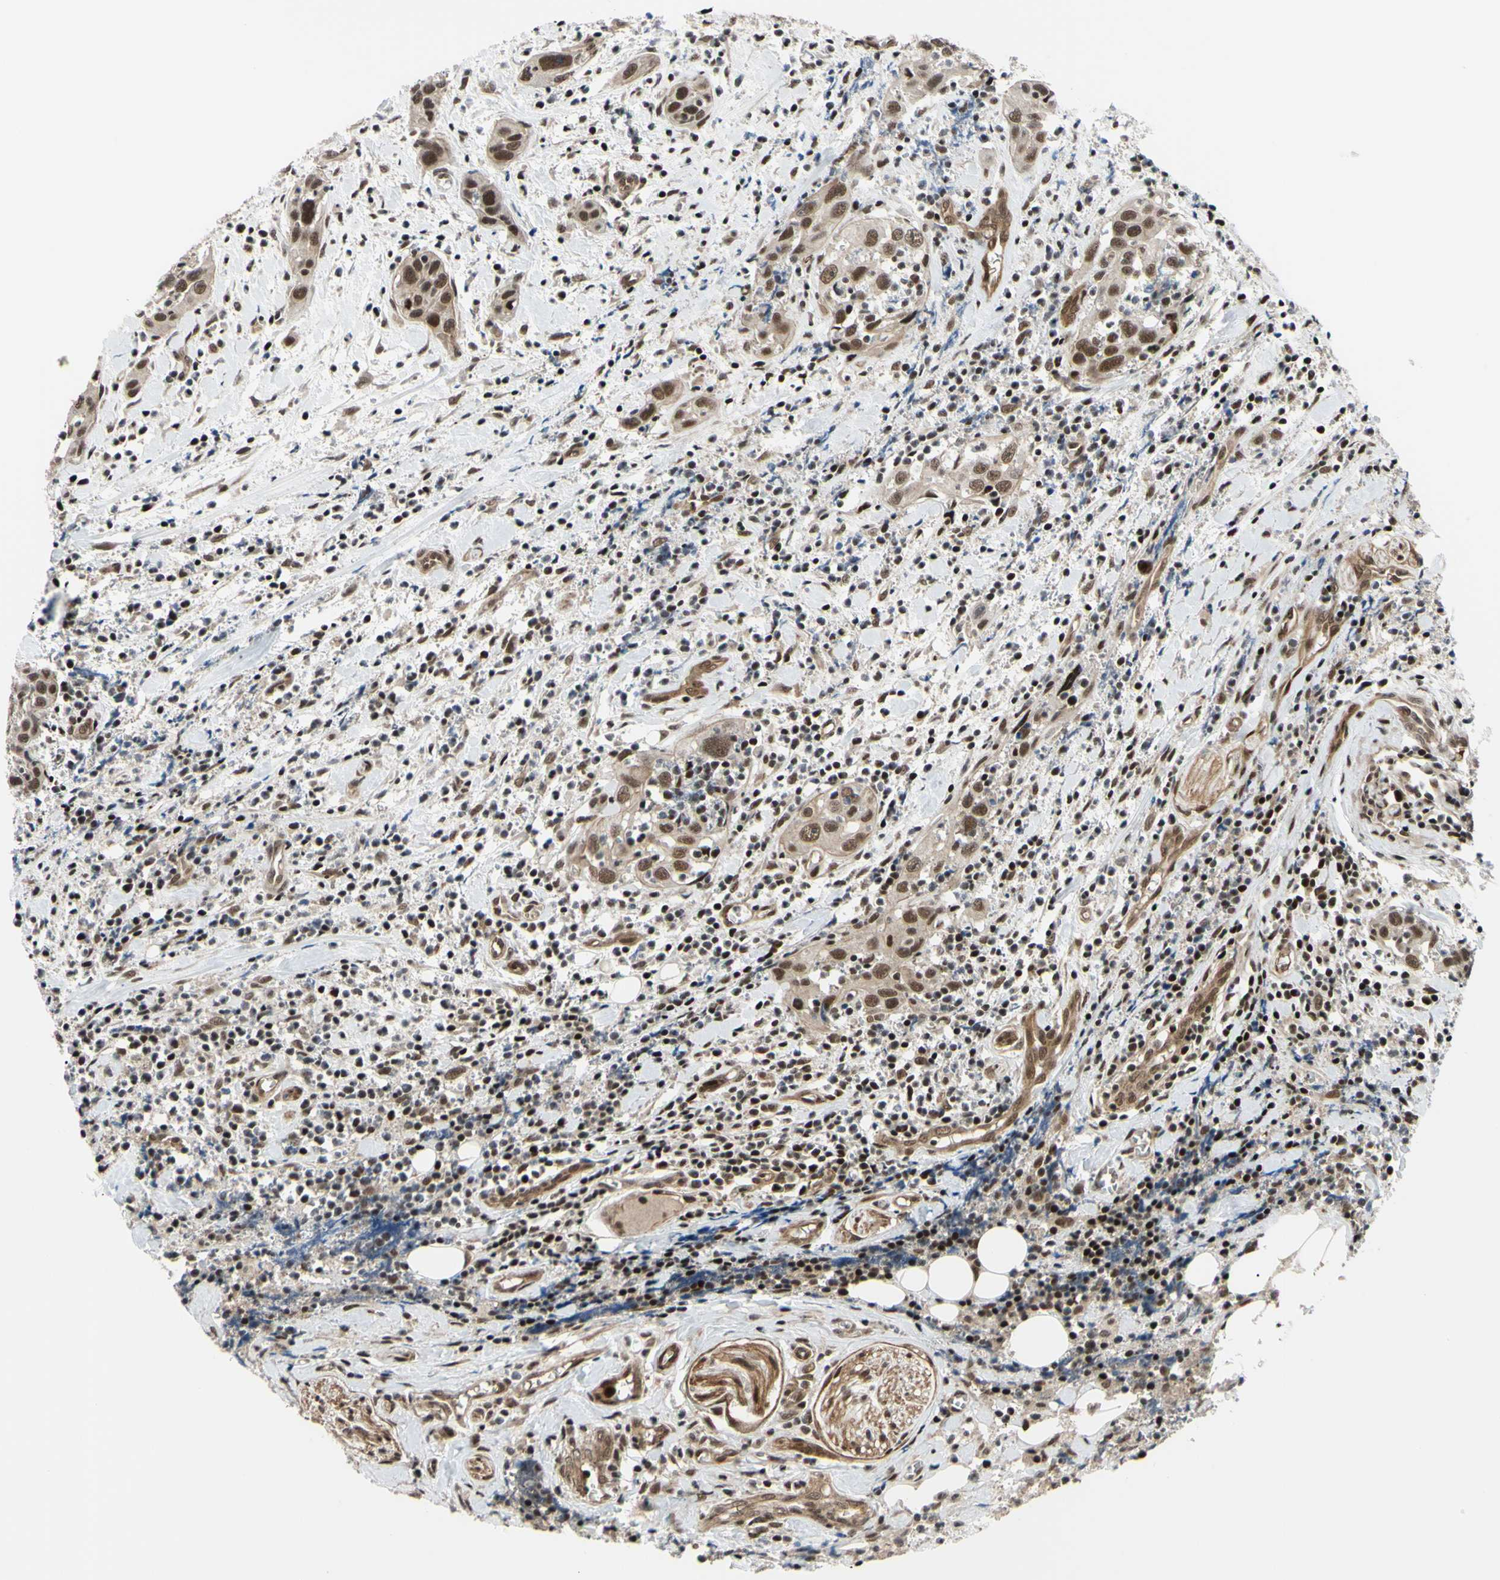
{"staining": {"intensity": "strong", "quantity": ">75%", "location": "cytoplasmic/membranous,nuclear"}, "tissue": "head and neck cancer", "cell_type": "Tumor cells", "image_type": "cancer", "snomed": [{"axis": "morphology", "description": "Squamous cell carcinoma, NOS"}, {"axis": "topography", "description": "Oral tissue"}, {"axis": "topography", "description": "Head-Neck"}], "caption": "Strong cytoplasmic/membranous and nuclear positivity for a protein is appreciated in approximately >75% of tumor cells of head and neck squamous cell carcinoma using IHC.", "gene": "THAP12", "patient": {"sex": "female", "age": 50}}